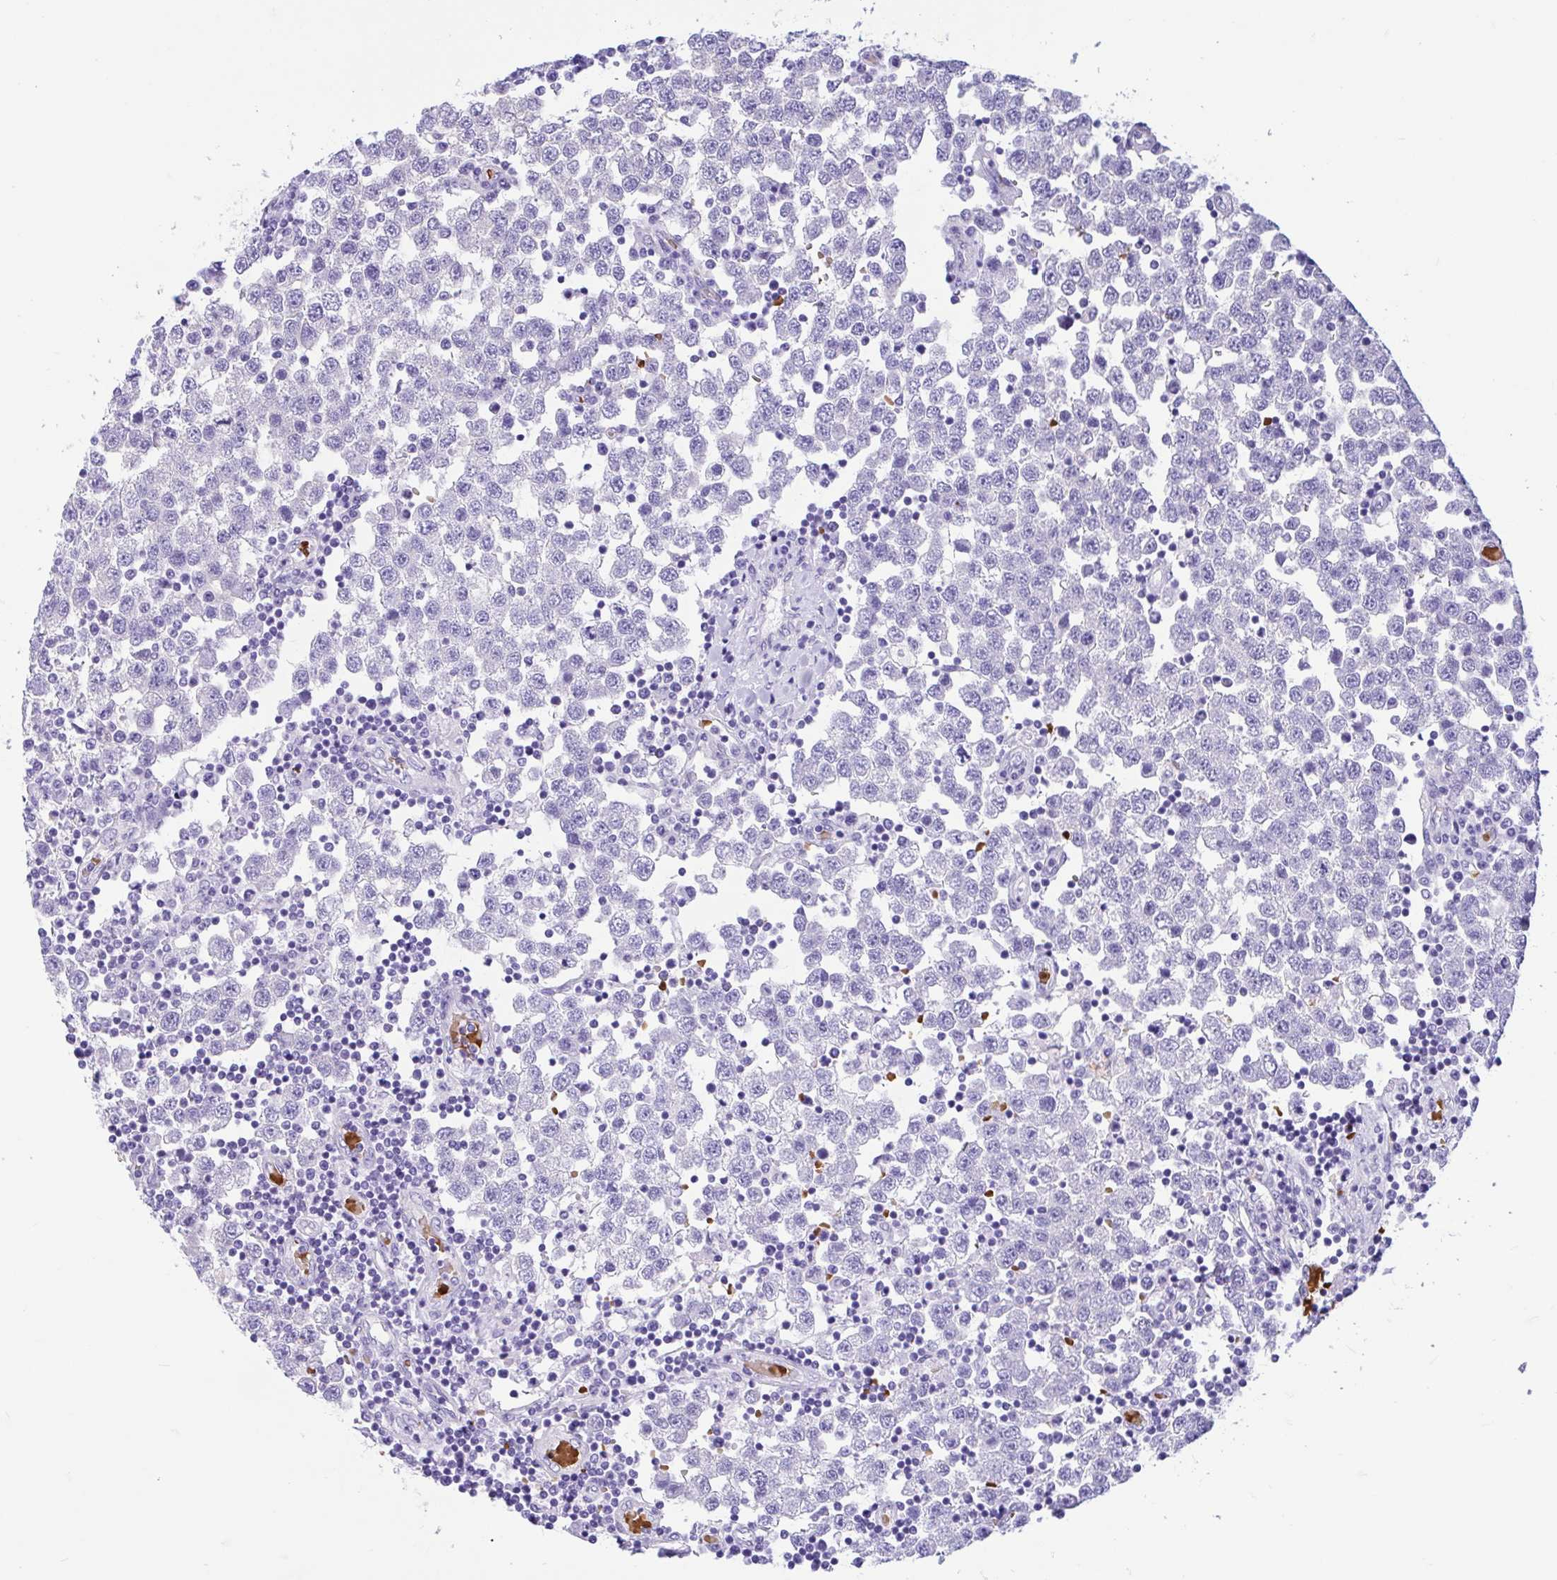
{"staining": {"intensity": "negative", "quantity": "none", "location": "none"}, "tissue": "testis cancer", "cell_type": "Tumor cells", "image_type": "cancer", "snomed": [{"axis": "morphology", "description": "Seminoma, NOS"}, {"axis": "topography", "description": "Testis"}], "caption": "This is a photomicrograph of immunohistochemistry (IHC) staining of testis cancer, which shows no expression in tumor cells.", "gene": "TMEM79", "patient": {"sex": "male", "age": 34}}